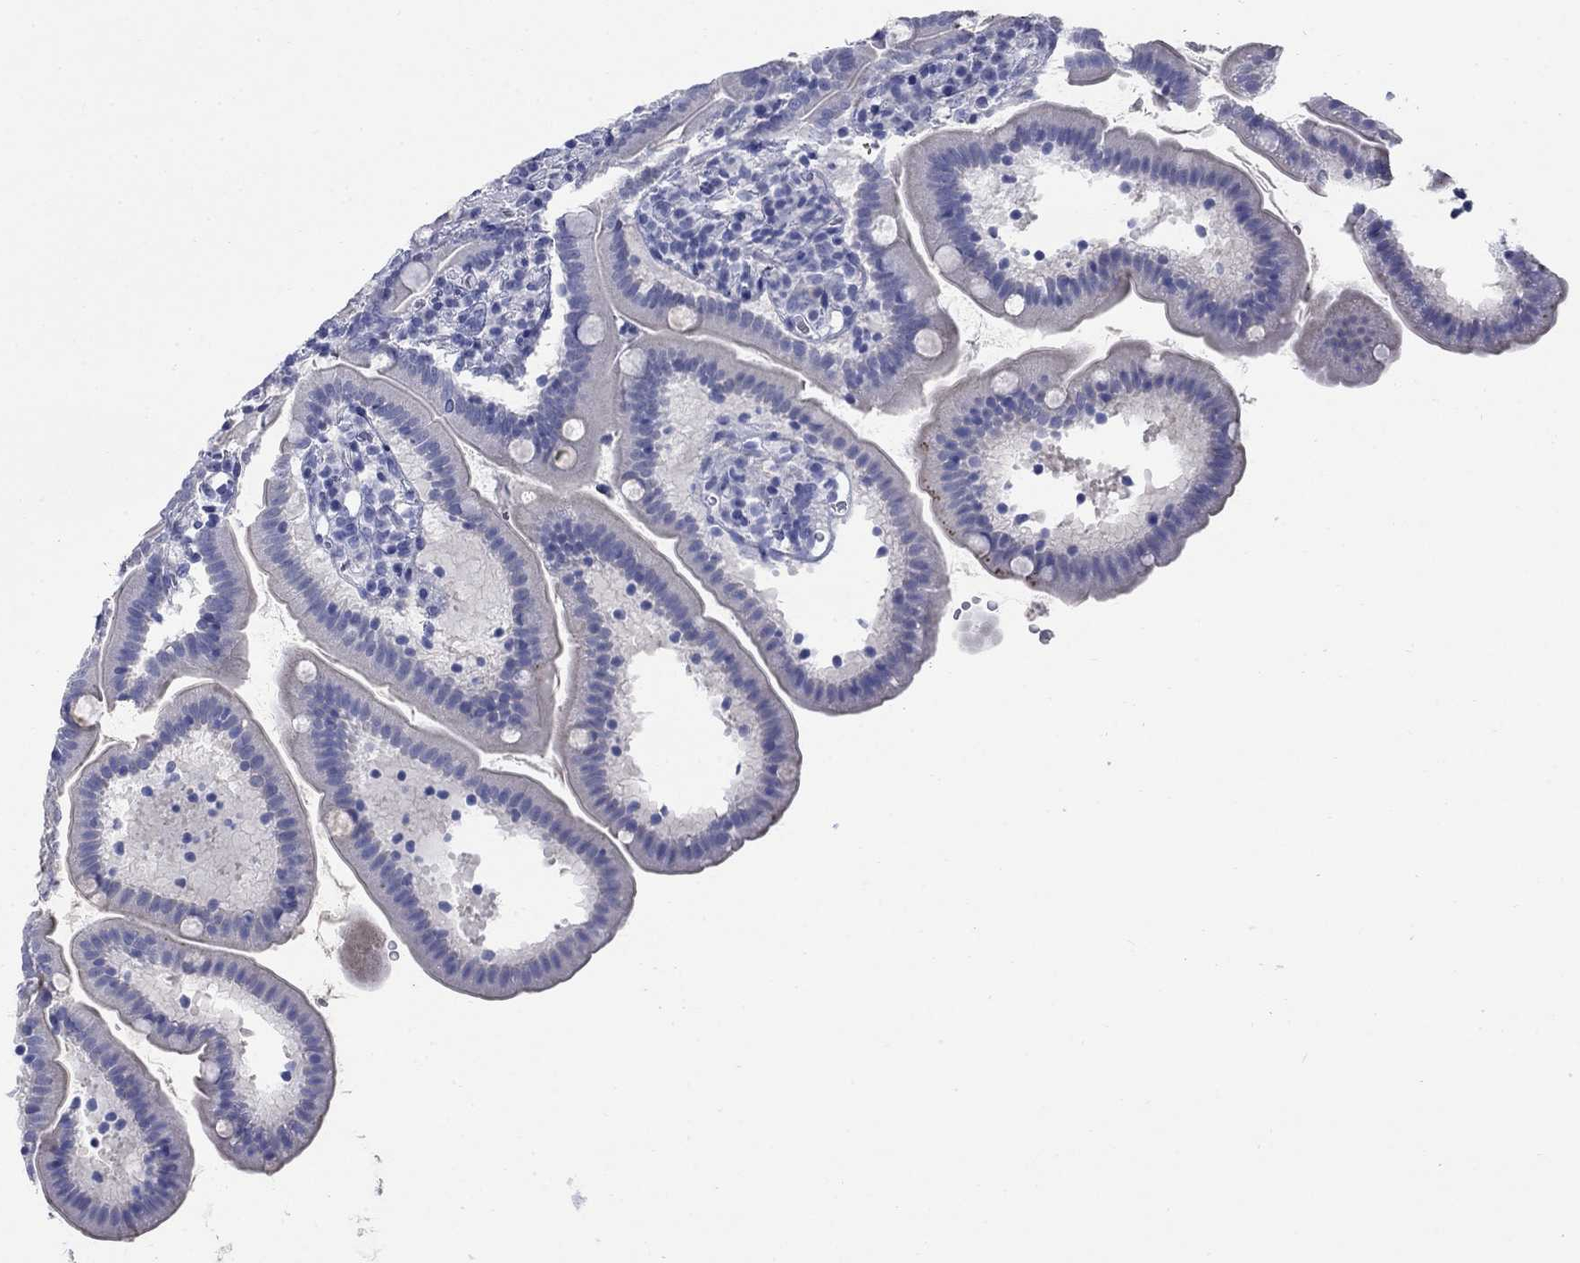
{"staining": {"intensity": "negative", "quantity": "none", "location": "none"}, "tissue": "duodenum", "cell_type": "Glandular cells", "image_type": "normal", "snomed": [{"axis": "morphology", "description": "Normal tissue, NOS"}, {"axis": "topography", "description": "Duodenum"}], "caption": "Immunohistochemical staining of normal human duodenum exhibits no significant positivity in glandular cells.", "gene": "IGF2BP3", "patient": {"sex": "female", "age": 67}}